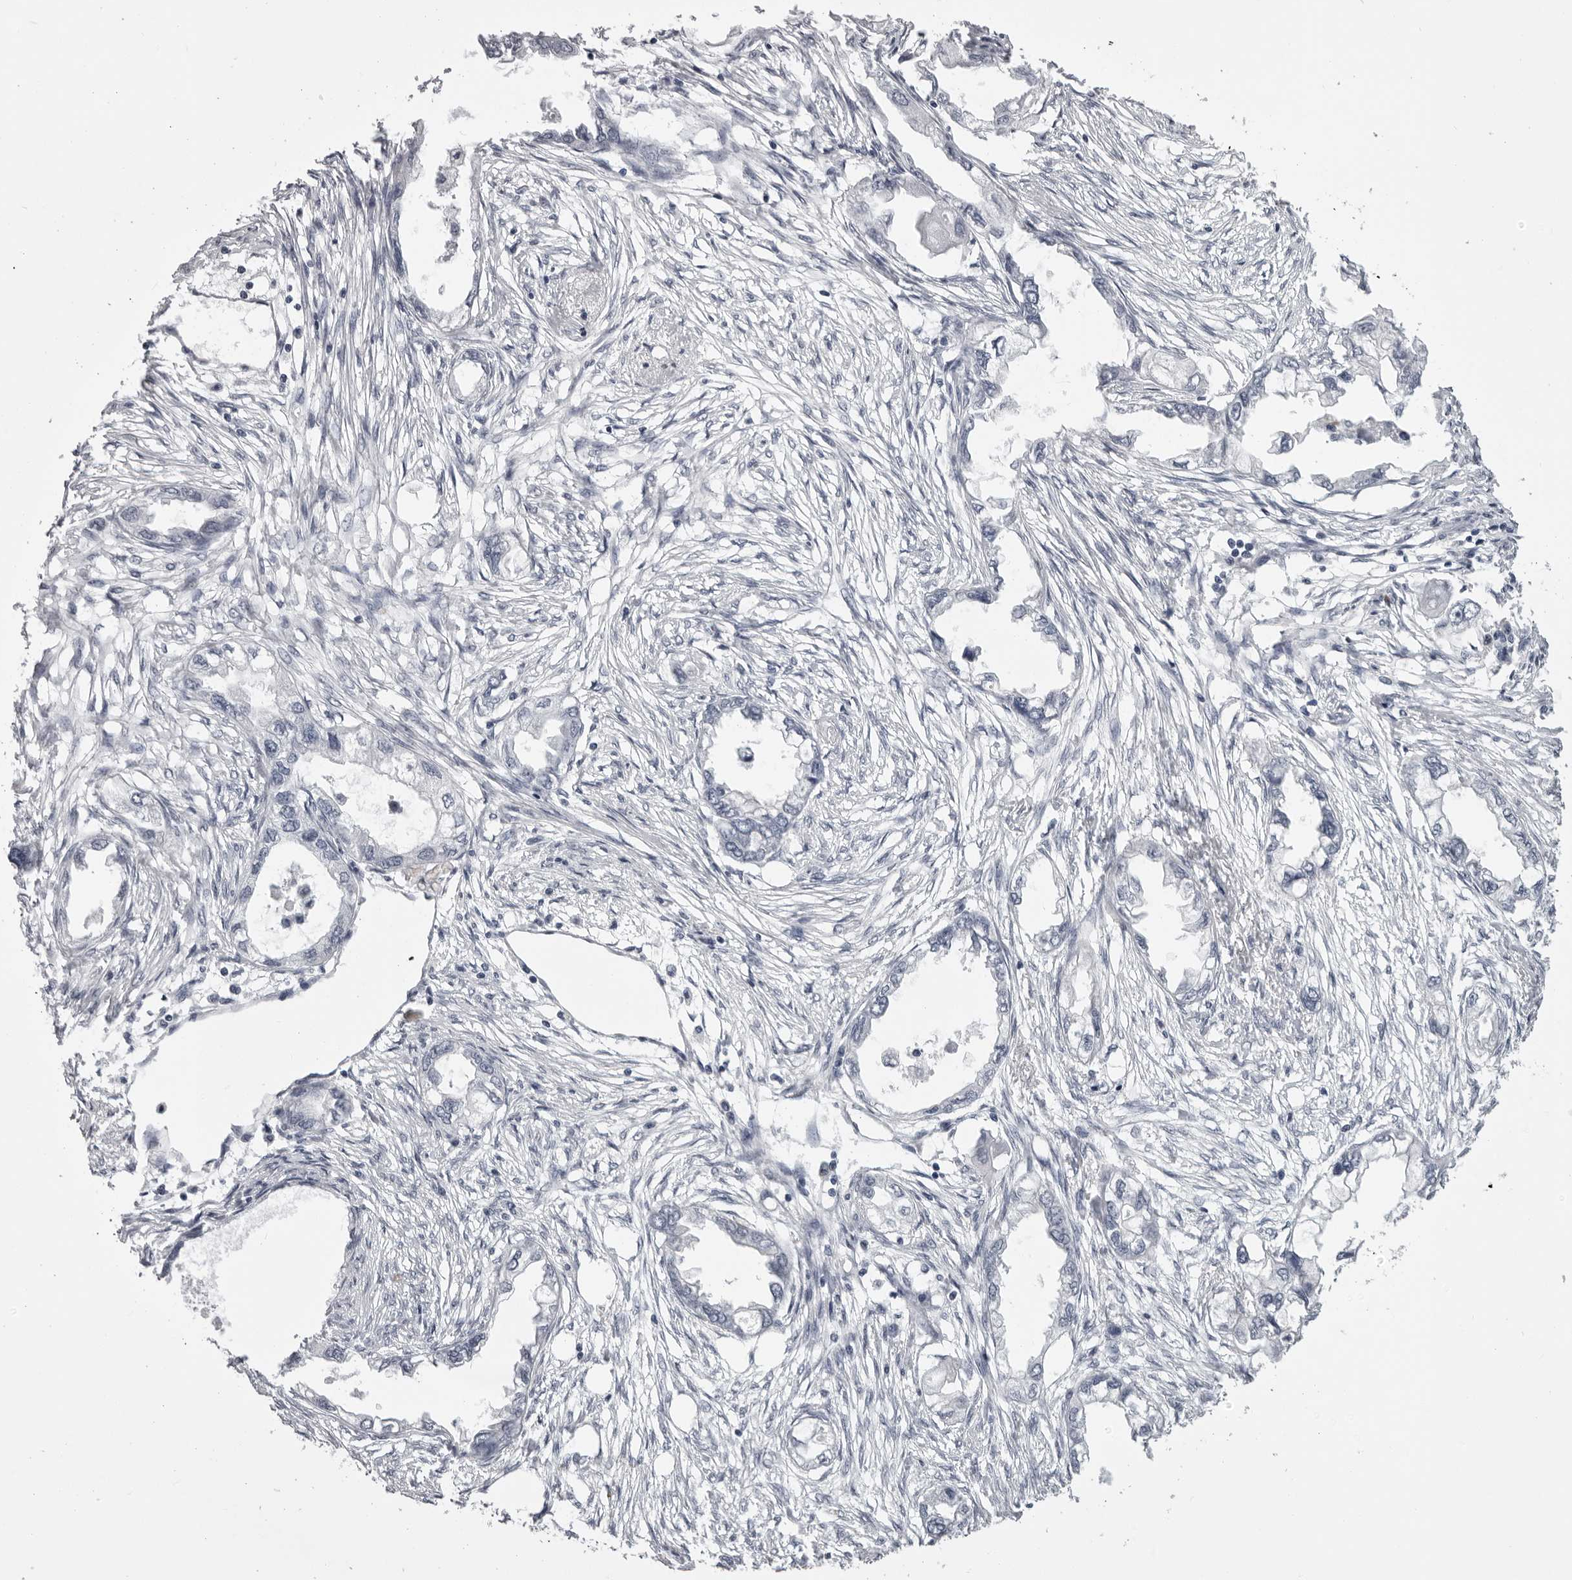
{"staining": {"intensity": "negative", "quantity": "none", "location": "none"}, "tissue": "endometrial cancer", "cell_type": "Tumor cells", "image_type": "cancer", "snomed": [{"axis": "morphology", "description": "Adenocarcinoma, NOS"}, {"axis": "morphology", "description": "Adenocarcinoma, metastatic, NOS"}, {"axis": "topography", "description": "Adipose tissue"}, {"axis": "topography", "description": "Endometrium"}], "caption": "Immunohistochemistry (IHC) micrograph of human endometrial cancer stained for a protein (brown), which shows no expression in tumor cells.", "gene": "EPHA10", "patient": {"sex": "female", "age": 67}}